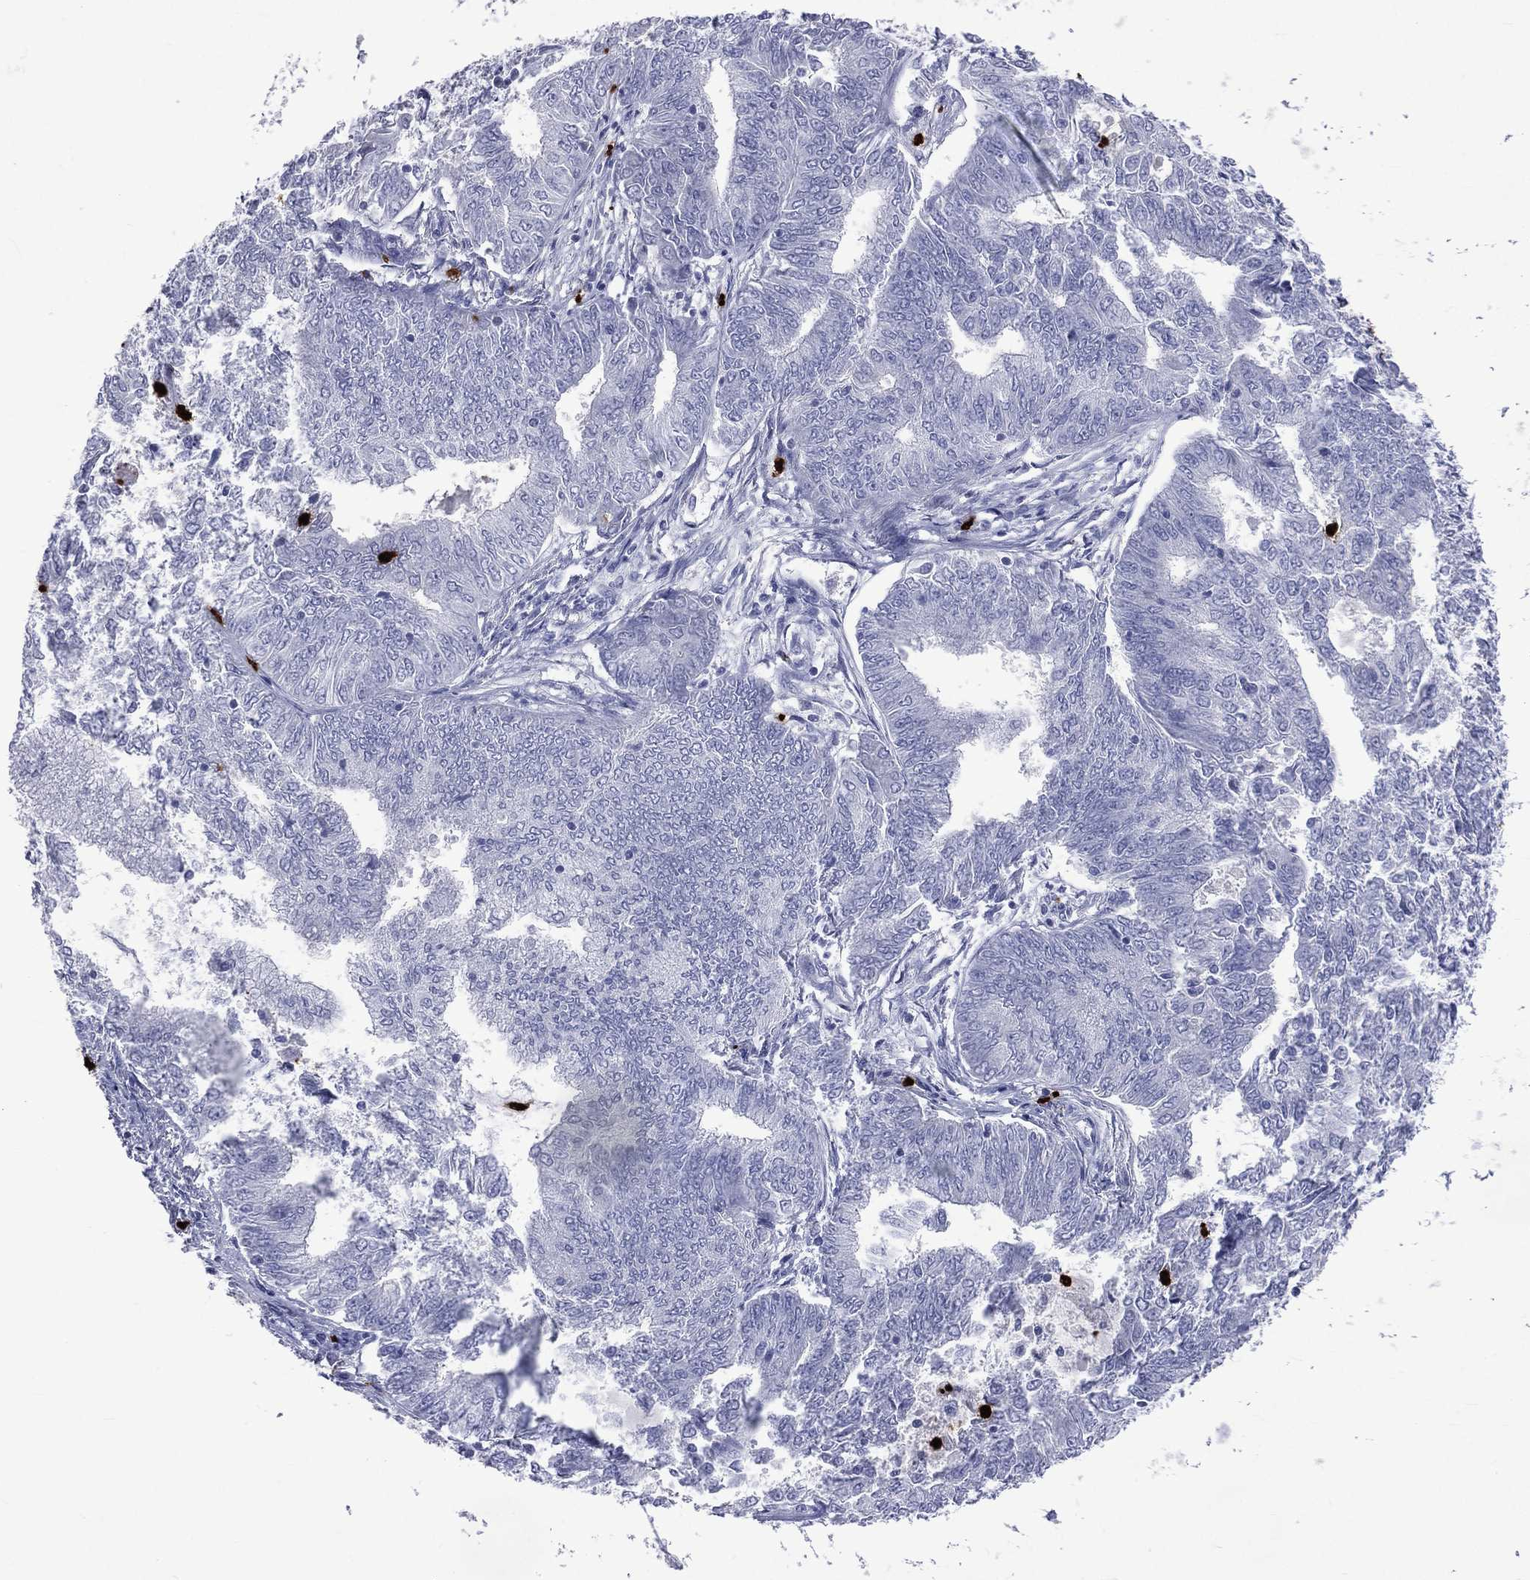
{"staining": {"intensity": "negative", "quantity": "none", "location": "none"}, "tissue": "endometrial cancer", "cell_type": "Tumor cells", "image_type": "cancer", "snomed": [{"axis": "morphology", "description": "Adenocarcinoma, NOS"}, {"axis": "topography", "description": "Endometrium"}], "caption": "Immunohistochemistry histopathology image of neoplastic tissue: endometrial cancer stained with DAB (3,3'-diaminobenzidine) displays no significant protein staining in tumor cells.", "gene": "ELANE", "patient": {"sex": "female", "age": 62}}